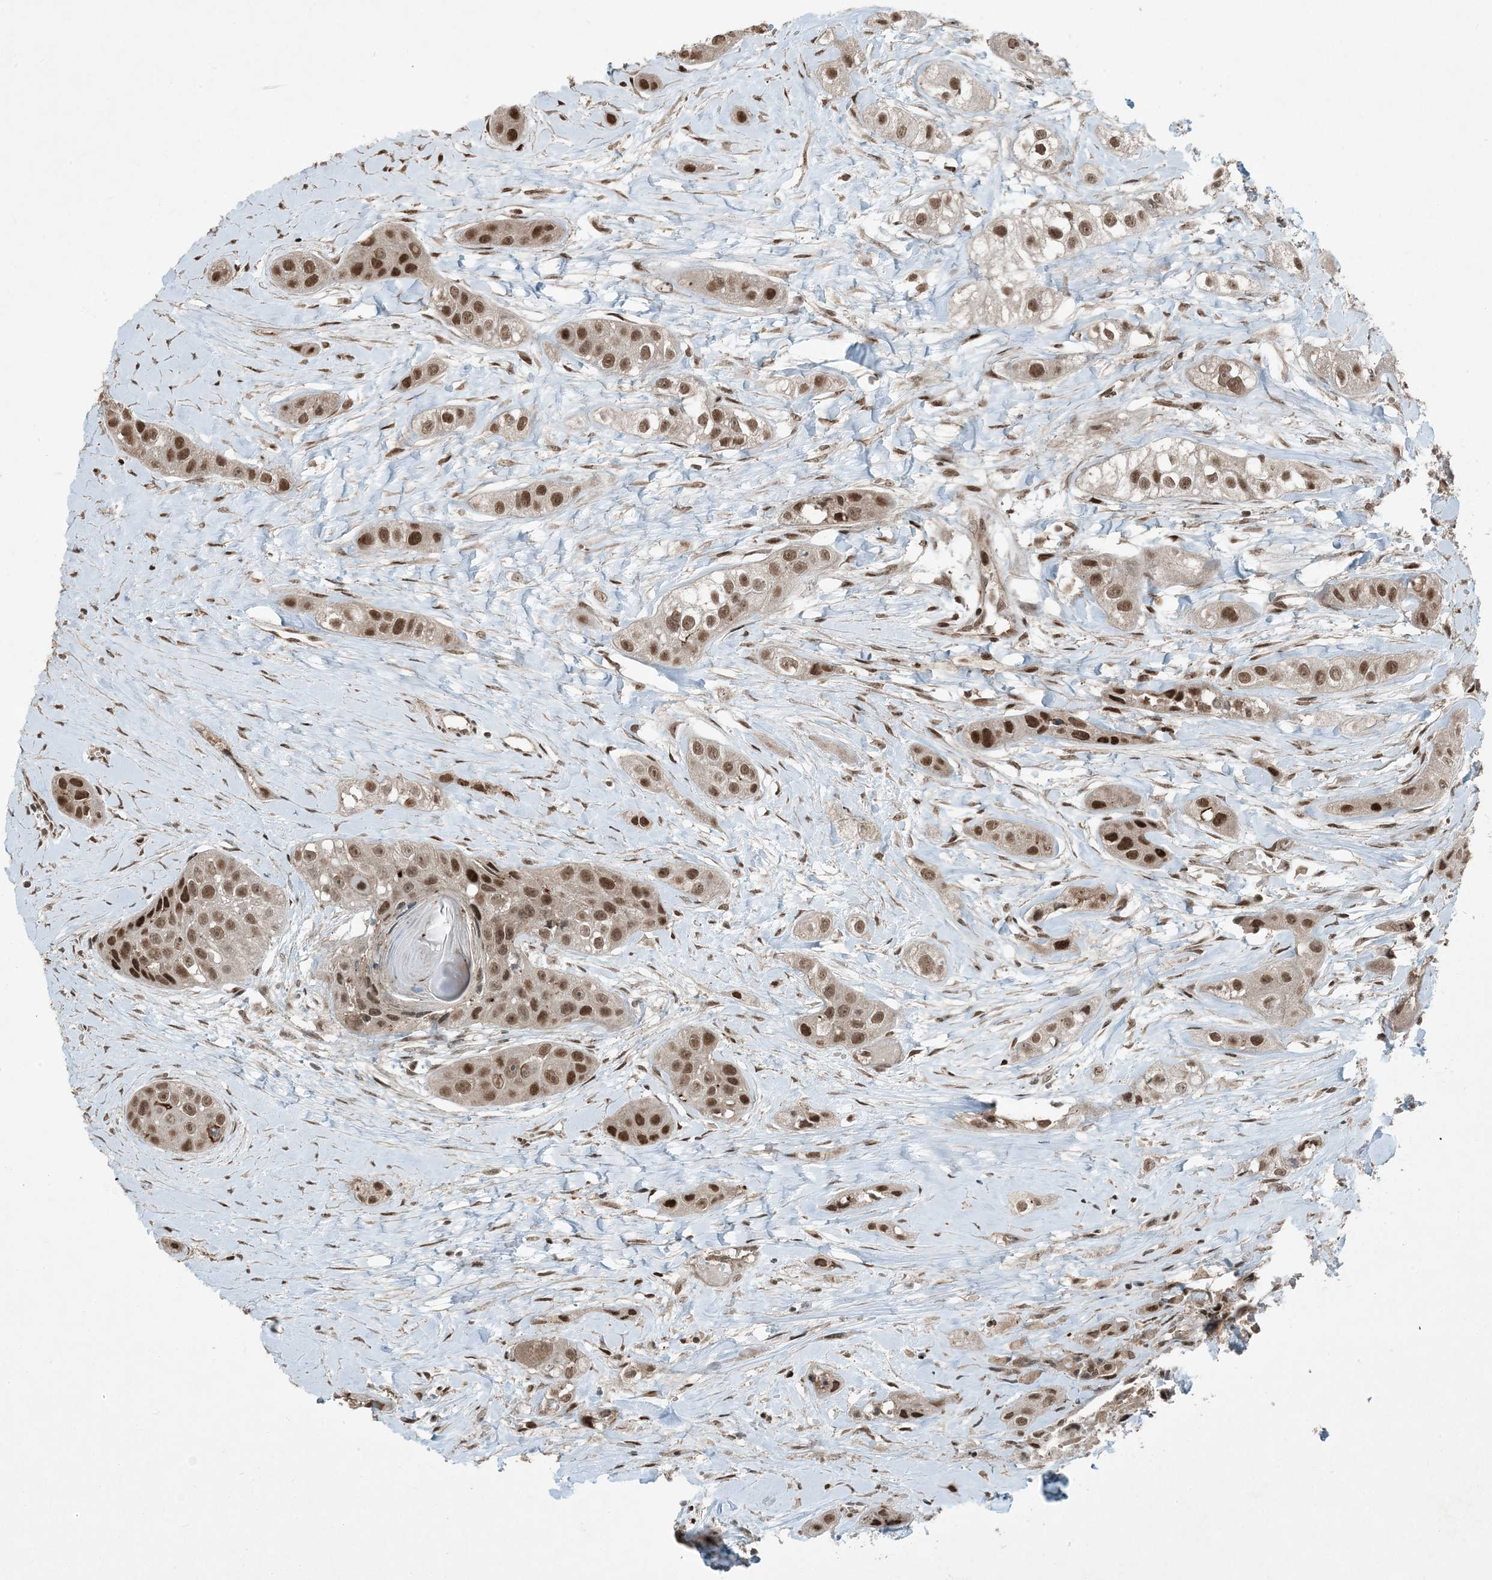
{"staining": {"intensity": "moderate", "quantity": ">75%", "location": "nuclear"}, "tissue": "head and neck cancer", "cell_type": "Tumor cells", "image_type": "cancer", "snomed": [{"axis": "morphology", "description": "Normal tissue, NOS"}, {"axis": "morphology", "description": "Squamous cell carcinoma, NOS"}, {"axis": "topography", "description": "Skeletal muscle"}, {"axis": "topography", "description": "Head-Neck"}], "caption": "Brown immunohistochemical staining in head and neck squamous cell carcinoma demonstrates moderate nuclear positivity in about >75% of tumor cells.", "gene": "TRAPPC12", "patient": {"sex": "male", "age": 51}}